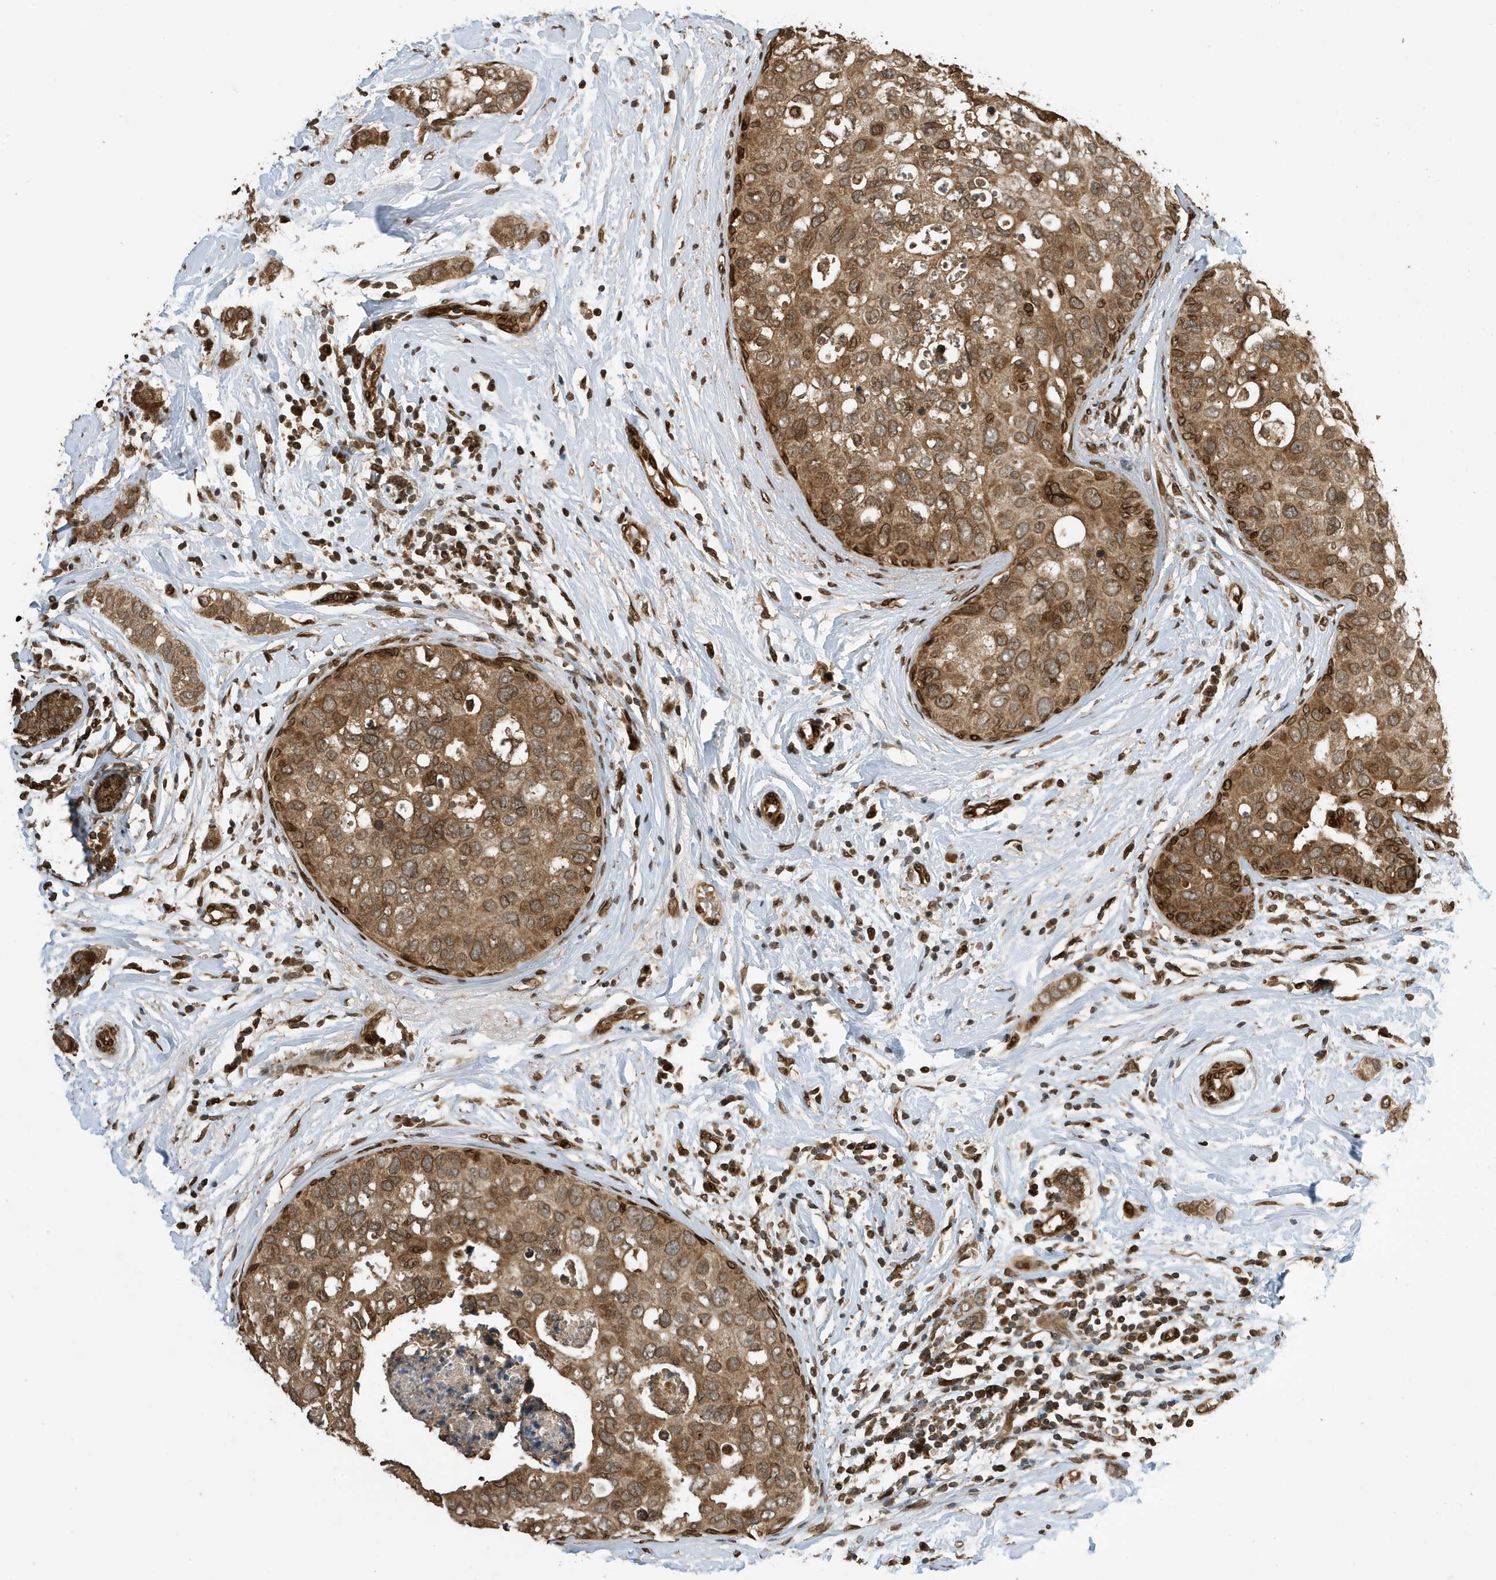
{"staining": {"intensity": "moderate", "quantity": ">75%", "location": "cytoplasmic/membranous,nuclear"}, "tissue": "breast cancer", "cell_type": "Tumor cells", "image_type": "cancer", "snomed": [{"axis": "morphology", "description": "Duct carcinoma"}, {"axis": "topography", "description": "Breast"}], "caption": "Breast infiltrating ductal carcinoma stained with a brown dye reveals moderate cytoplasmic/membranous and nuclear positive staining in about >75% of tumor cells.", "gene": "DUSP18", "patient": {"sex": "female", "age": 50}}